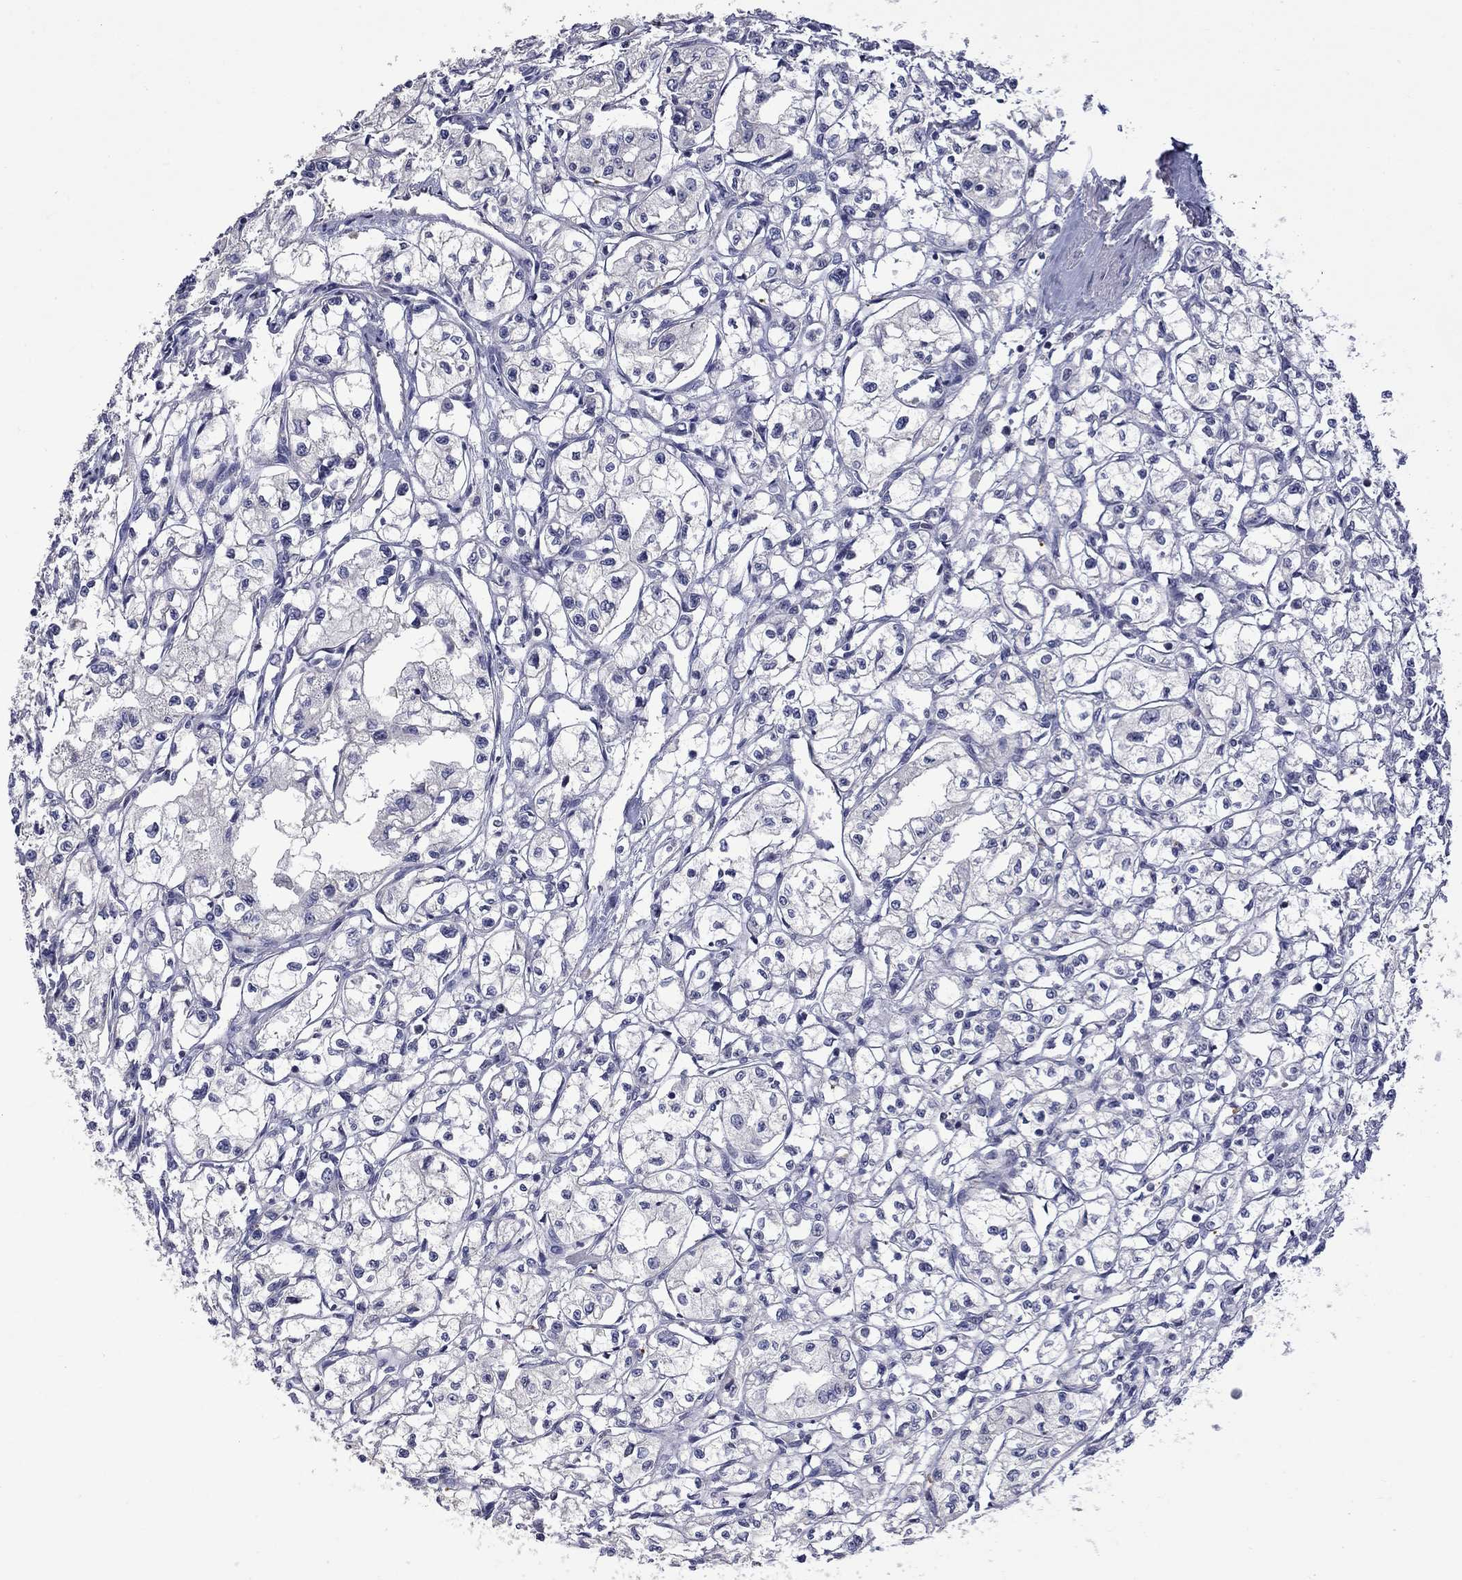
{"staining": {"intensity": "negative", "quantity": "none", "location": "none"}, "tissue": "renal cancer", "cell_type": "Tumor cells", "image_type": "cancer", "snomed": [{"axis": "morphology", "description": "Adenocarcinoma, NOS"}, {"axis": "topography", "description": "Kidney"}], "caption": "Immunohistochemical staining of human renal adenocarcinoma demonstrates no significant staining in tumor cells. The staining is performed using DAB (3,3'-diaminobenzidine) brown chromogen with nuclei counter-stained in using hematoxylin.", "gene": "PLEK", "patient": {"sex": "male", "age": 56}}